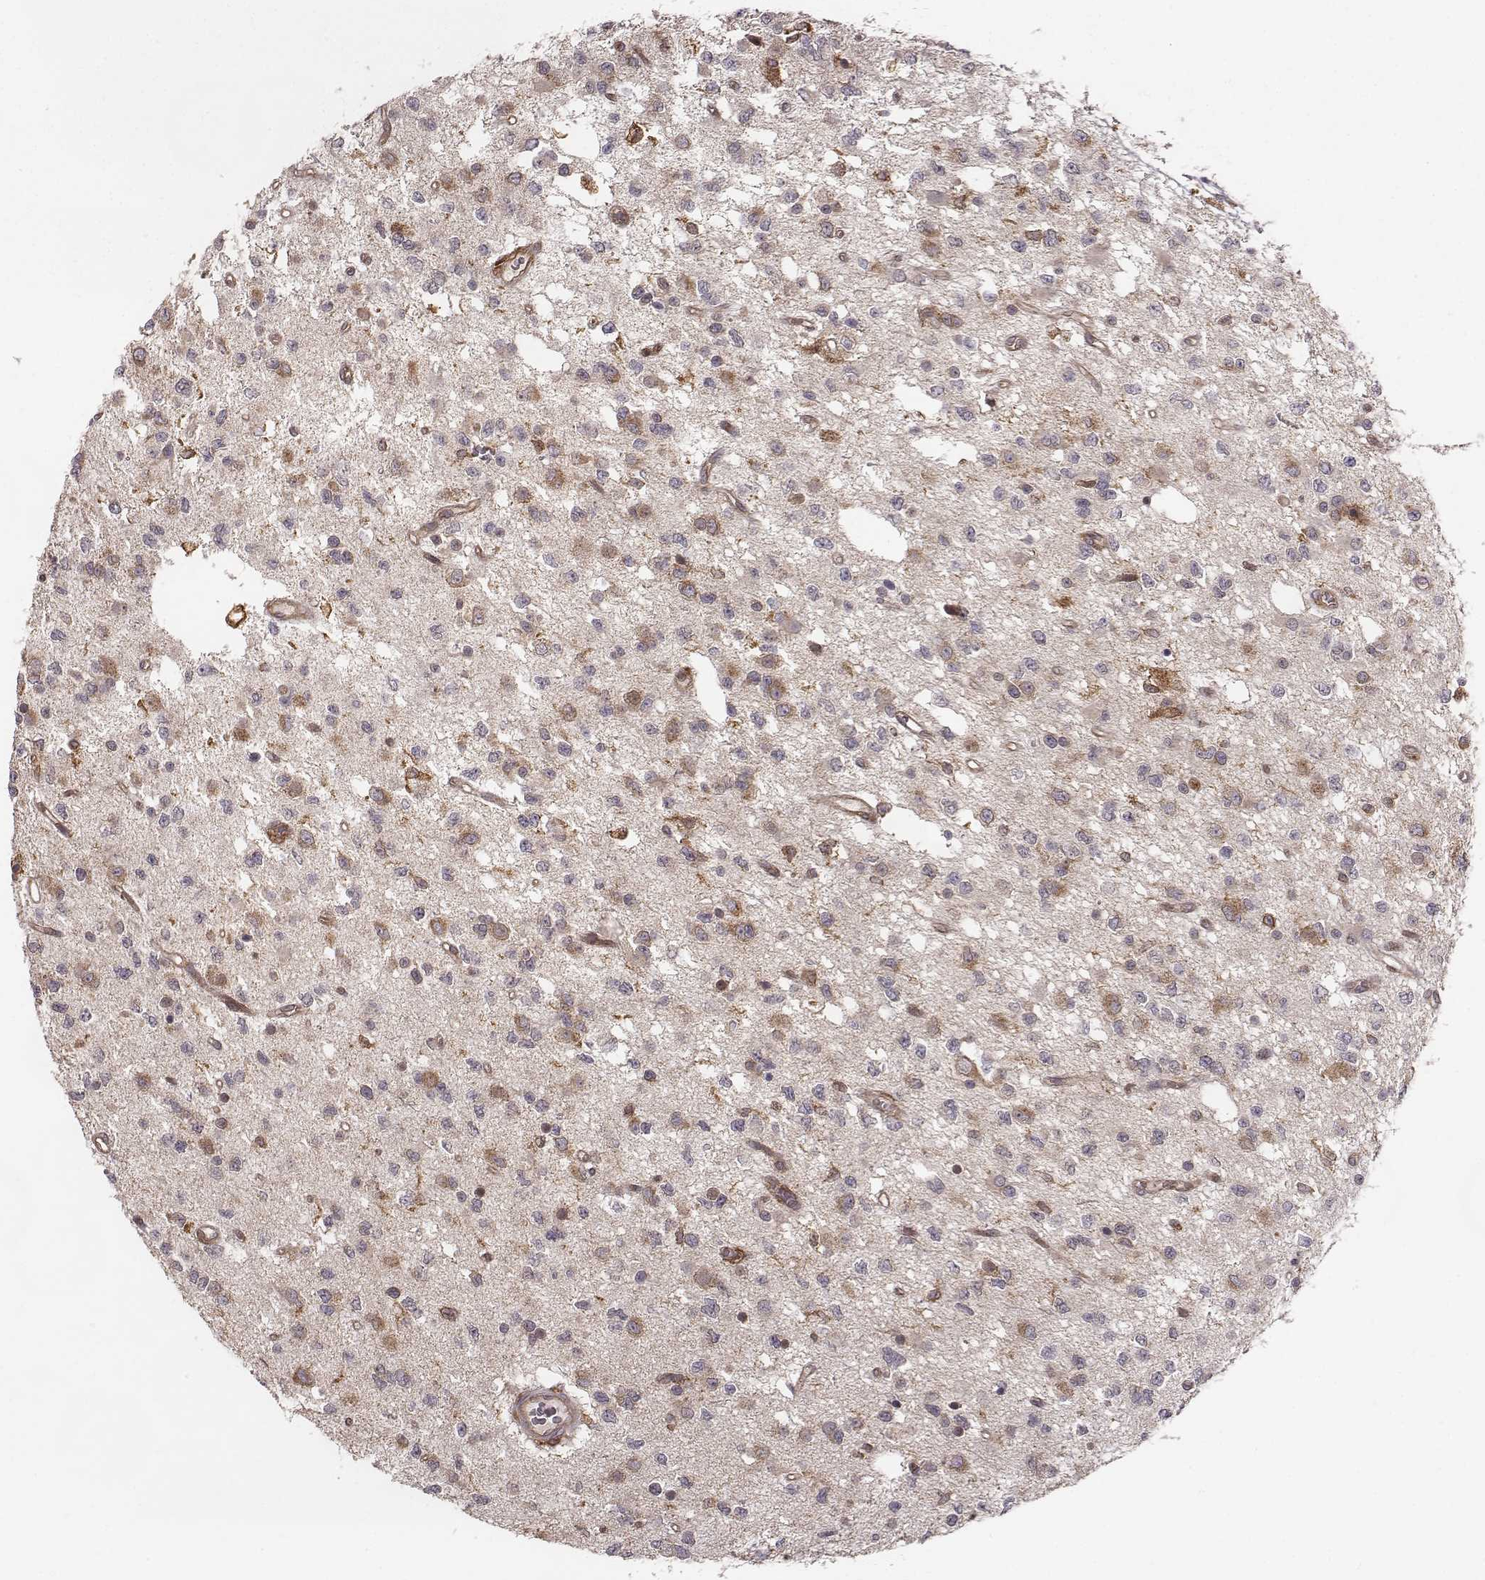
{"staining": {"intensity": "moderate", "quantity": "<25%", "location": "cytoplasmic/membranous"}, "tissue": "glioma", "cell_type": "Tumor cells", "image_type": "cancer", "snomed": [{"axis": "morphology", "description": "Glioma, malignant, Low grade"}, {"axis": "topography", "description": "Brain"}], "caption": "IHC histopathology image of neoplastic tissue: human malignant glioma (low-grade) stained using immunohistochemistry reveals low levels of moderate protein expression localized specifically in the cytoplasmic/membranous of tumor cells, appearing as a cytoplasmic/membranous brown color.", "gene": "VPS26A", "patient": {"sex": "female", "age": 45}}